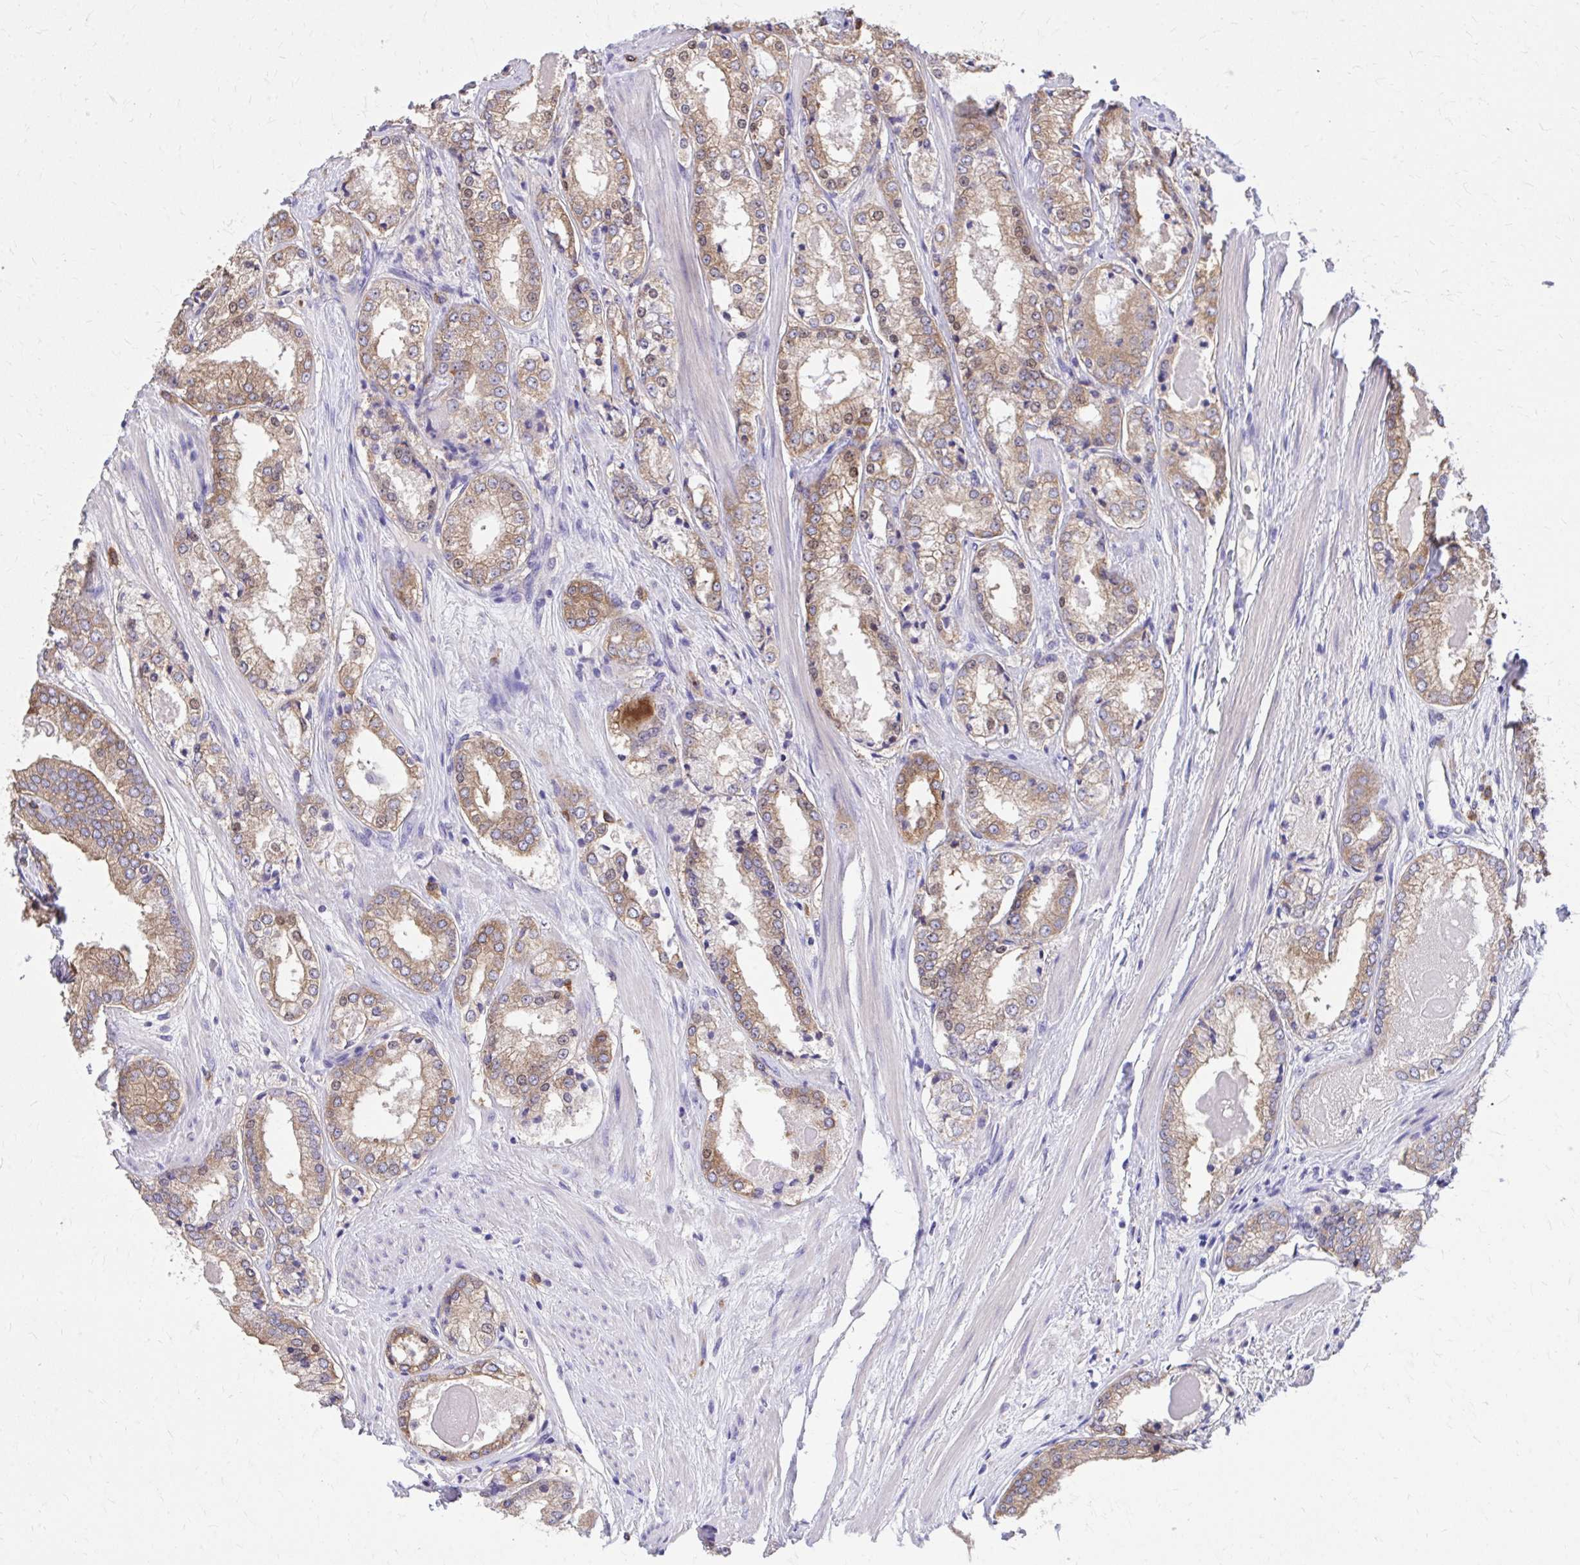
{"staining": {"intensity": "moderate", "quantity": ">75%", "location": "cytoplasmic/membranous,nuclear"}, "tissue": "prostate cancer", "cell_type": "Tumor cells", "image_type": "cancer", "snomed": [{"axis": "morphology", "description": "Adenocarcinoma, NOS"}, {"axis": "morphology", "description": "Adenocarcinoma, Low grade"}, {"axis": "topography", "description": "Prostate"}], "caption": "Brown immunohistochemical staining in prostate cancer (adenocarcinoma (low-grade)) exhibits moderate cytoplasmic/membranous and nuclear positivity in approximately >75% of tumor cells.", "gene": "EPB41L1", "patient": {"sex": "male", "age": 68}}